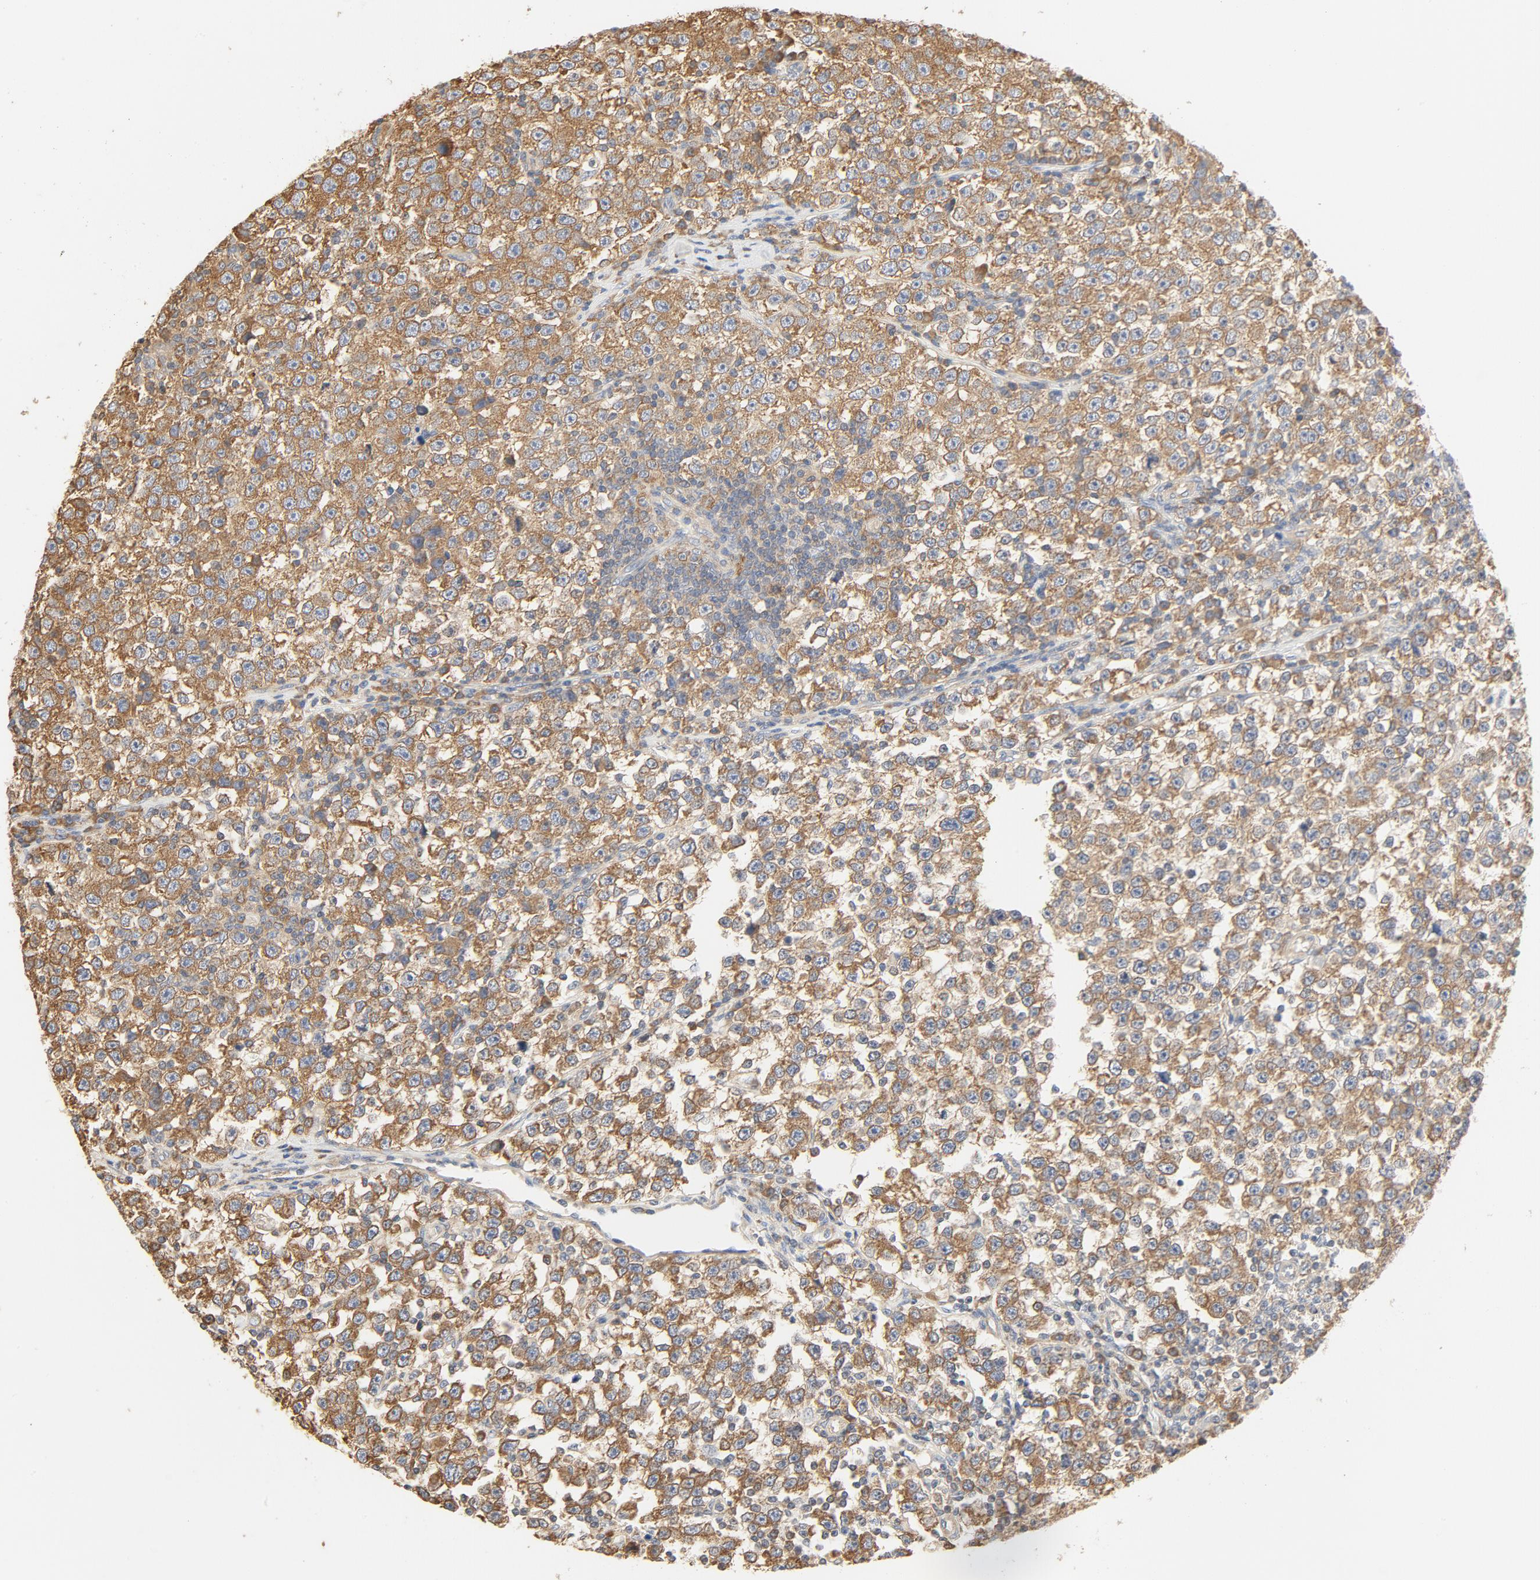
{"staining": {"intensity": "moderate", "quantity": ">75%", "location": "cytoplasmic/membranous"}, "tissue": "testis cancer", "cell_type": "Tumor cells", "image_type": "cancer", "snomed": [{"axis": "morphology", "description": "Seminoma, NOS"}, {"axis": "topography", "description": "Testis"}], "caption": "Immunohistochemical staining of human testis seminoma reveals medium levels of moderate cytoplasmic/membranous expression in approximately >75% of tumor cells.", "gene": "RPS6", "patient": {"sex": "male", "age": 43}}